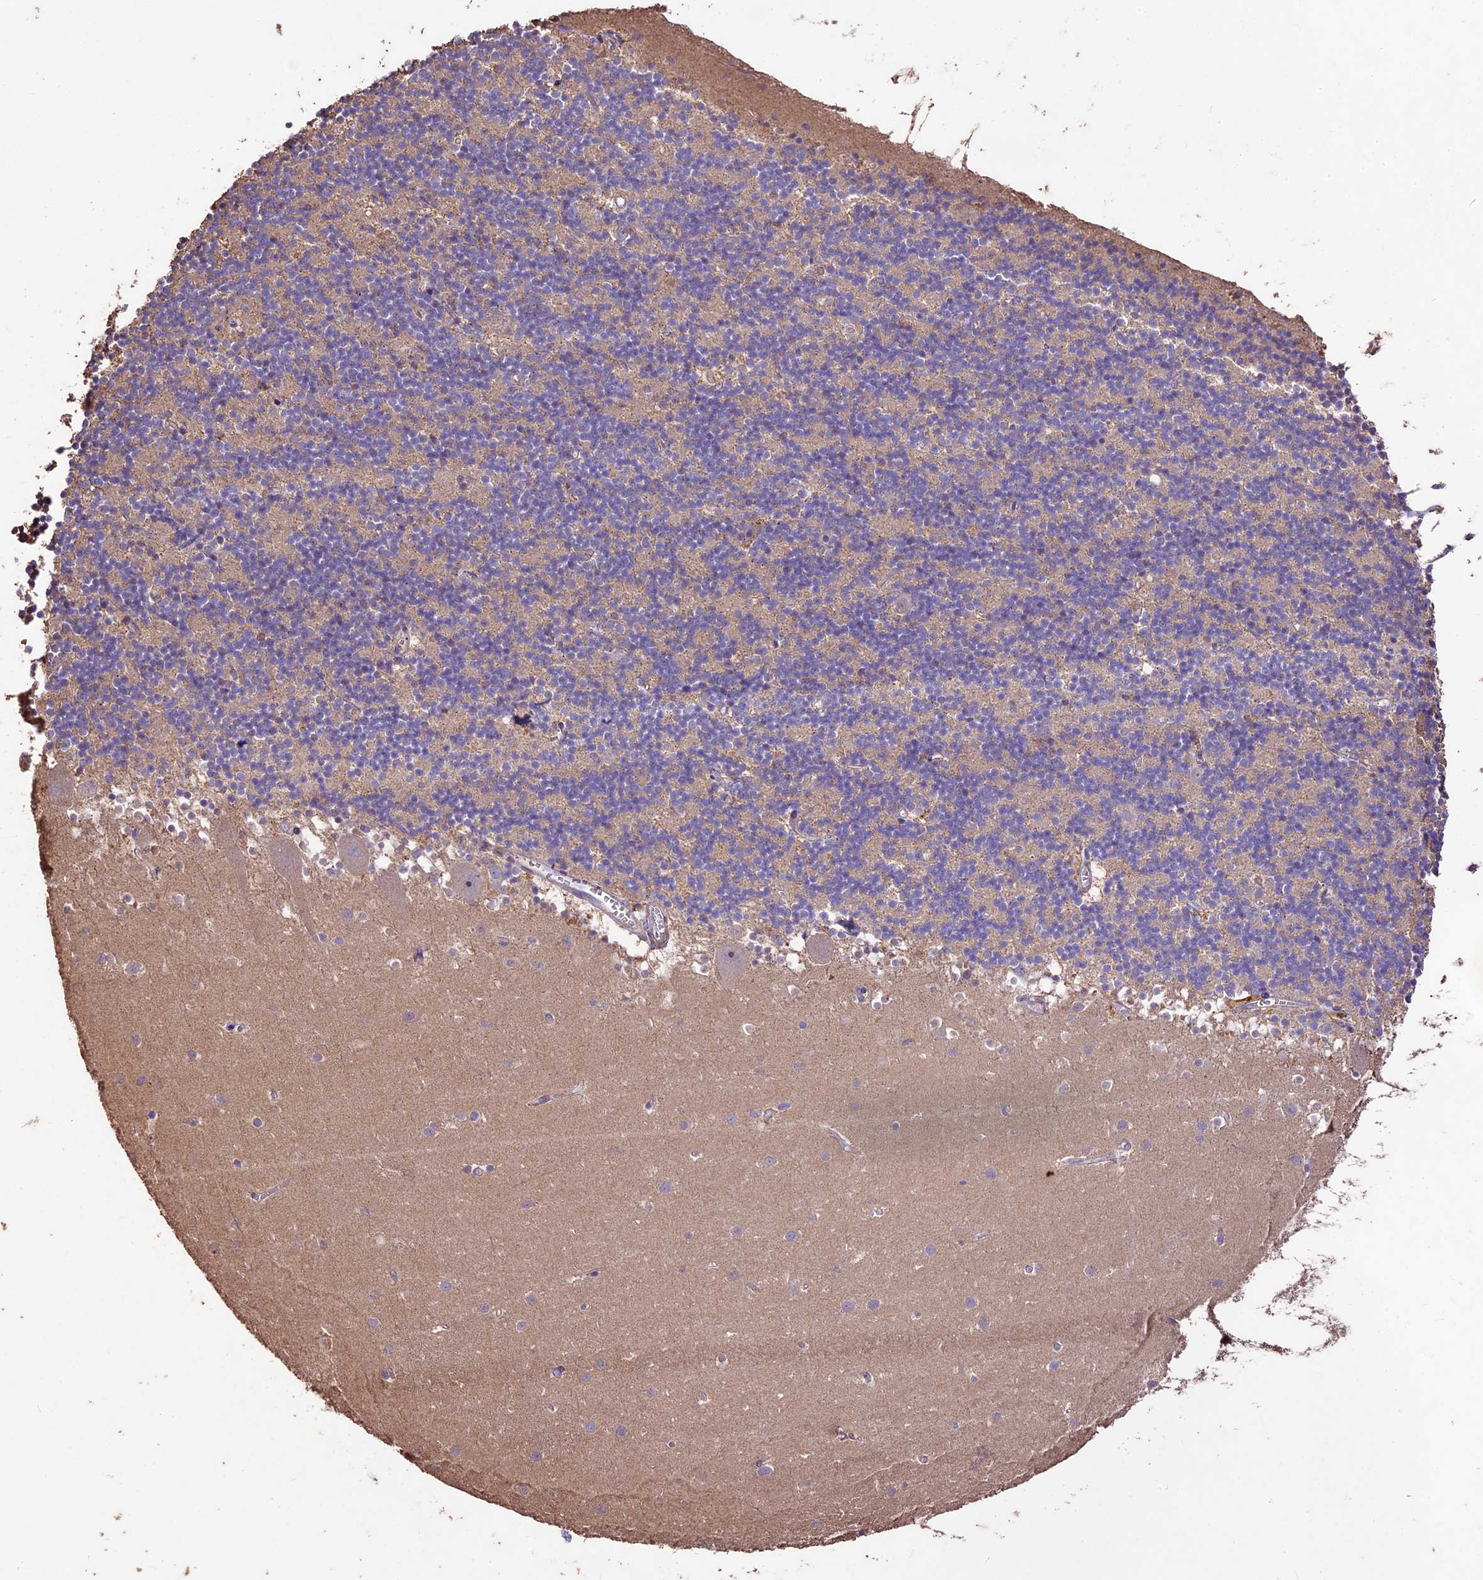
{"staining": {"intensity": "negative", "quantity": "none", "location": "none"}, "tissue": "cerebellum", "cell_type": "Cells in granular layer", "image_type": "normal", "snomed": [{"axis": "morphology", "description": "Normal tissue, NOS"}, {"axis": "topography", "description": "Cerebellum"}], "caption": "Protein analysis of normal cerebellum displays no significant positivity in cells in granular layer. (Stains: DAB immunohistochemistry with hematoxylin counter stain, Microscopy: brightfield microscopy at high magnification).", "gene": "CRLF1", "patient": {"sex": "male", "age": 54}}